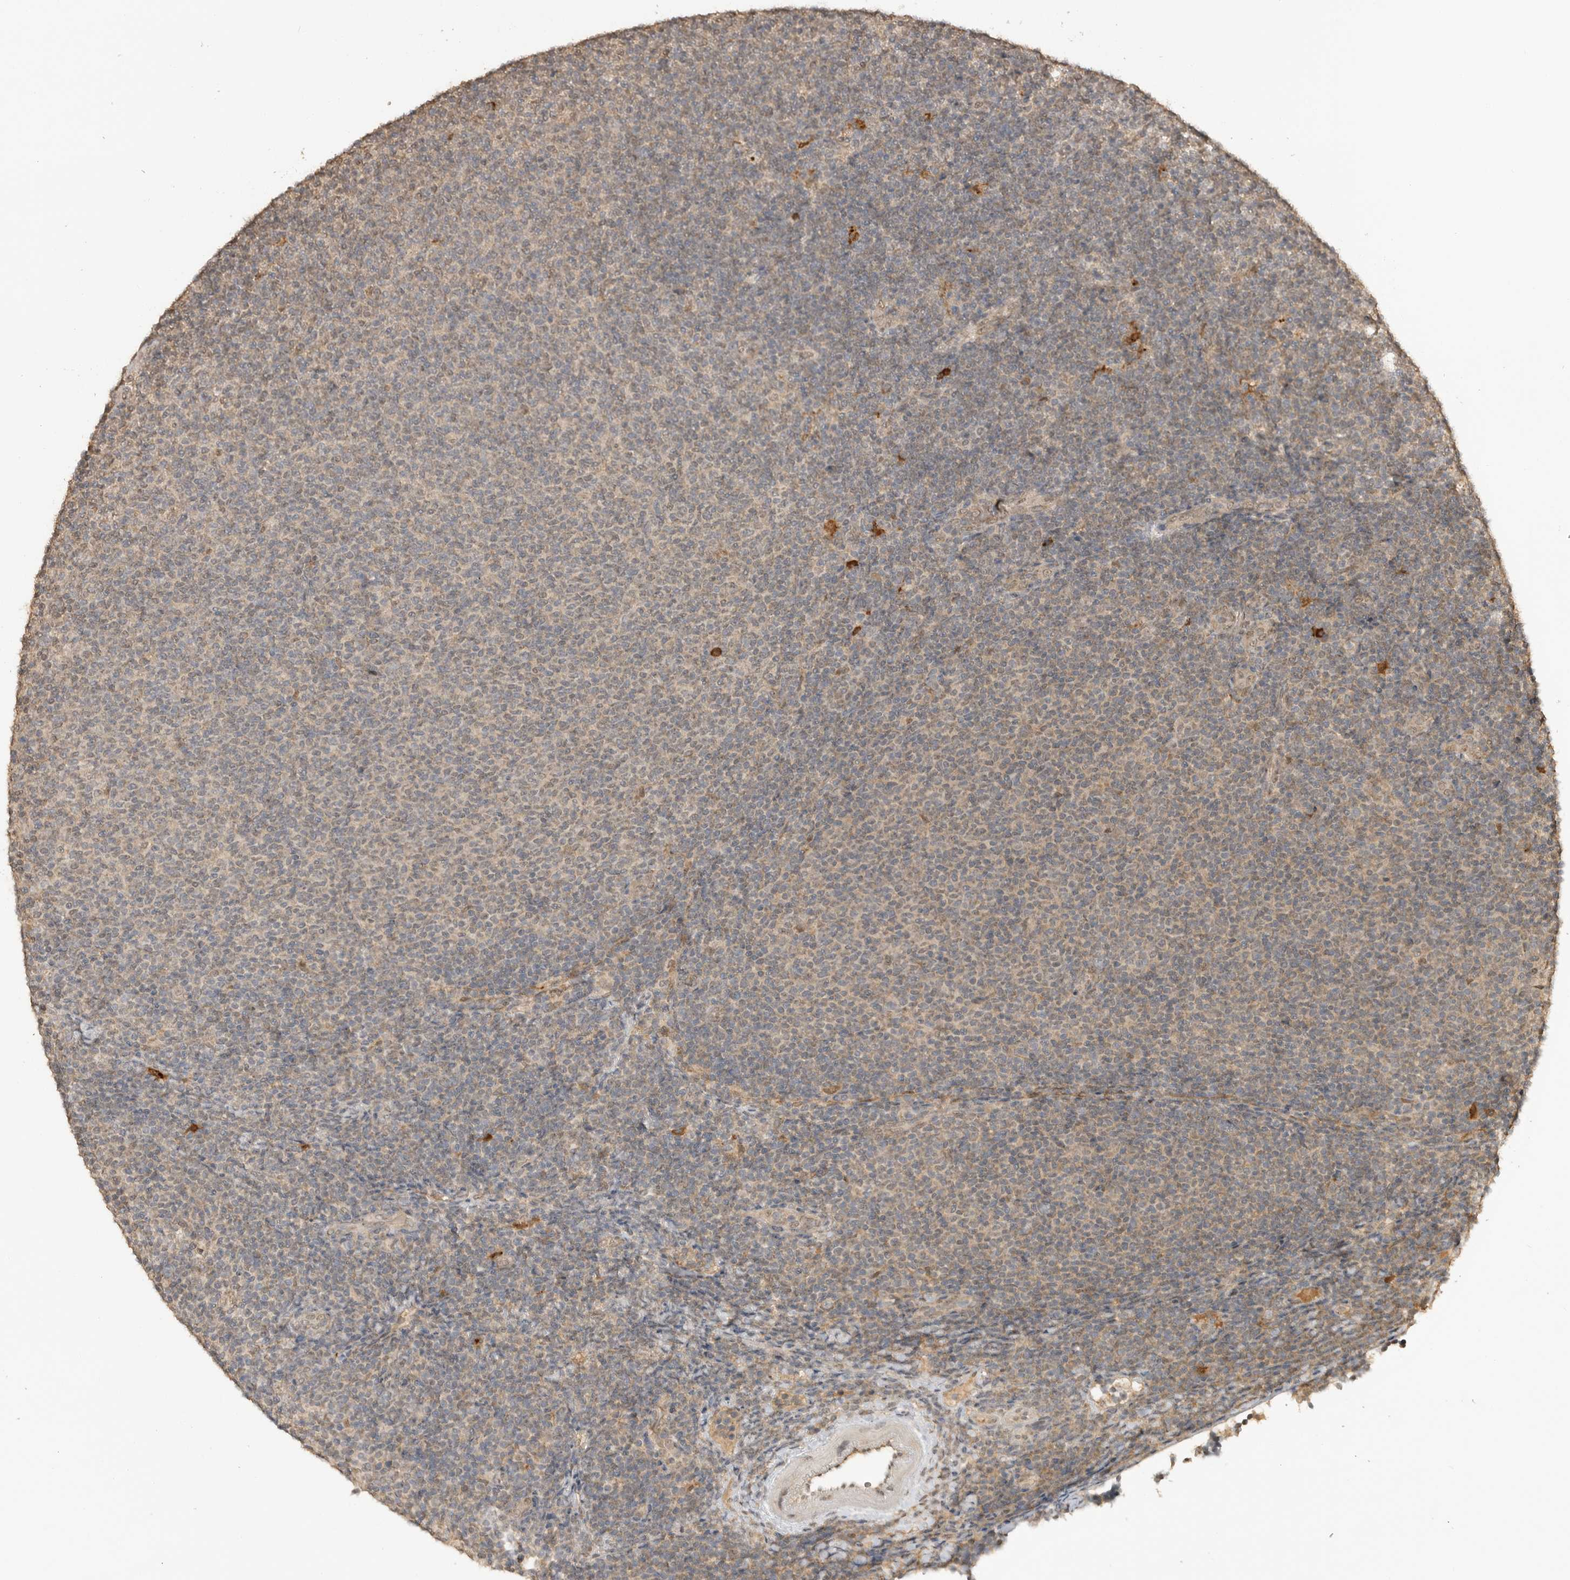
{"staining": {"intensity": "weak", "quantity": "<25%", "location": "cytoplasmic/membranous,nuclear"}, "tissue": "lymphoma", "cell_type": "Tumor cells", "image_type": "cancer", "snomed": [{"axis": "morphology", "description": "Malignant lymphoma, non-Hodgkin's type, Low grade"}, {"axis": "topography", "description": "Lymph node"}], "caption": "The IHC photomicrograph has no significant positivity in tumor cells of lymphoma tissue.", "gene": "ASPSCR1", "patient": {"sex": "male", "age": 66}}